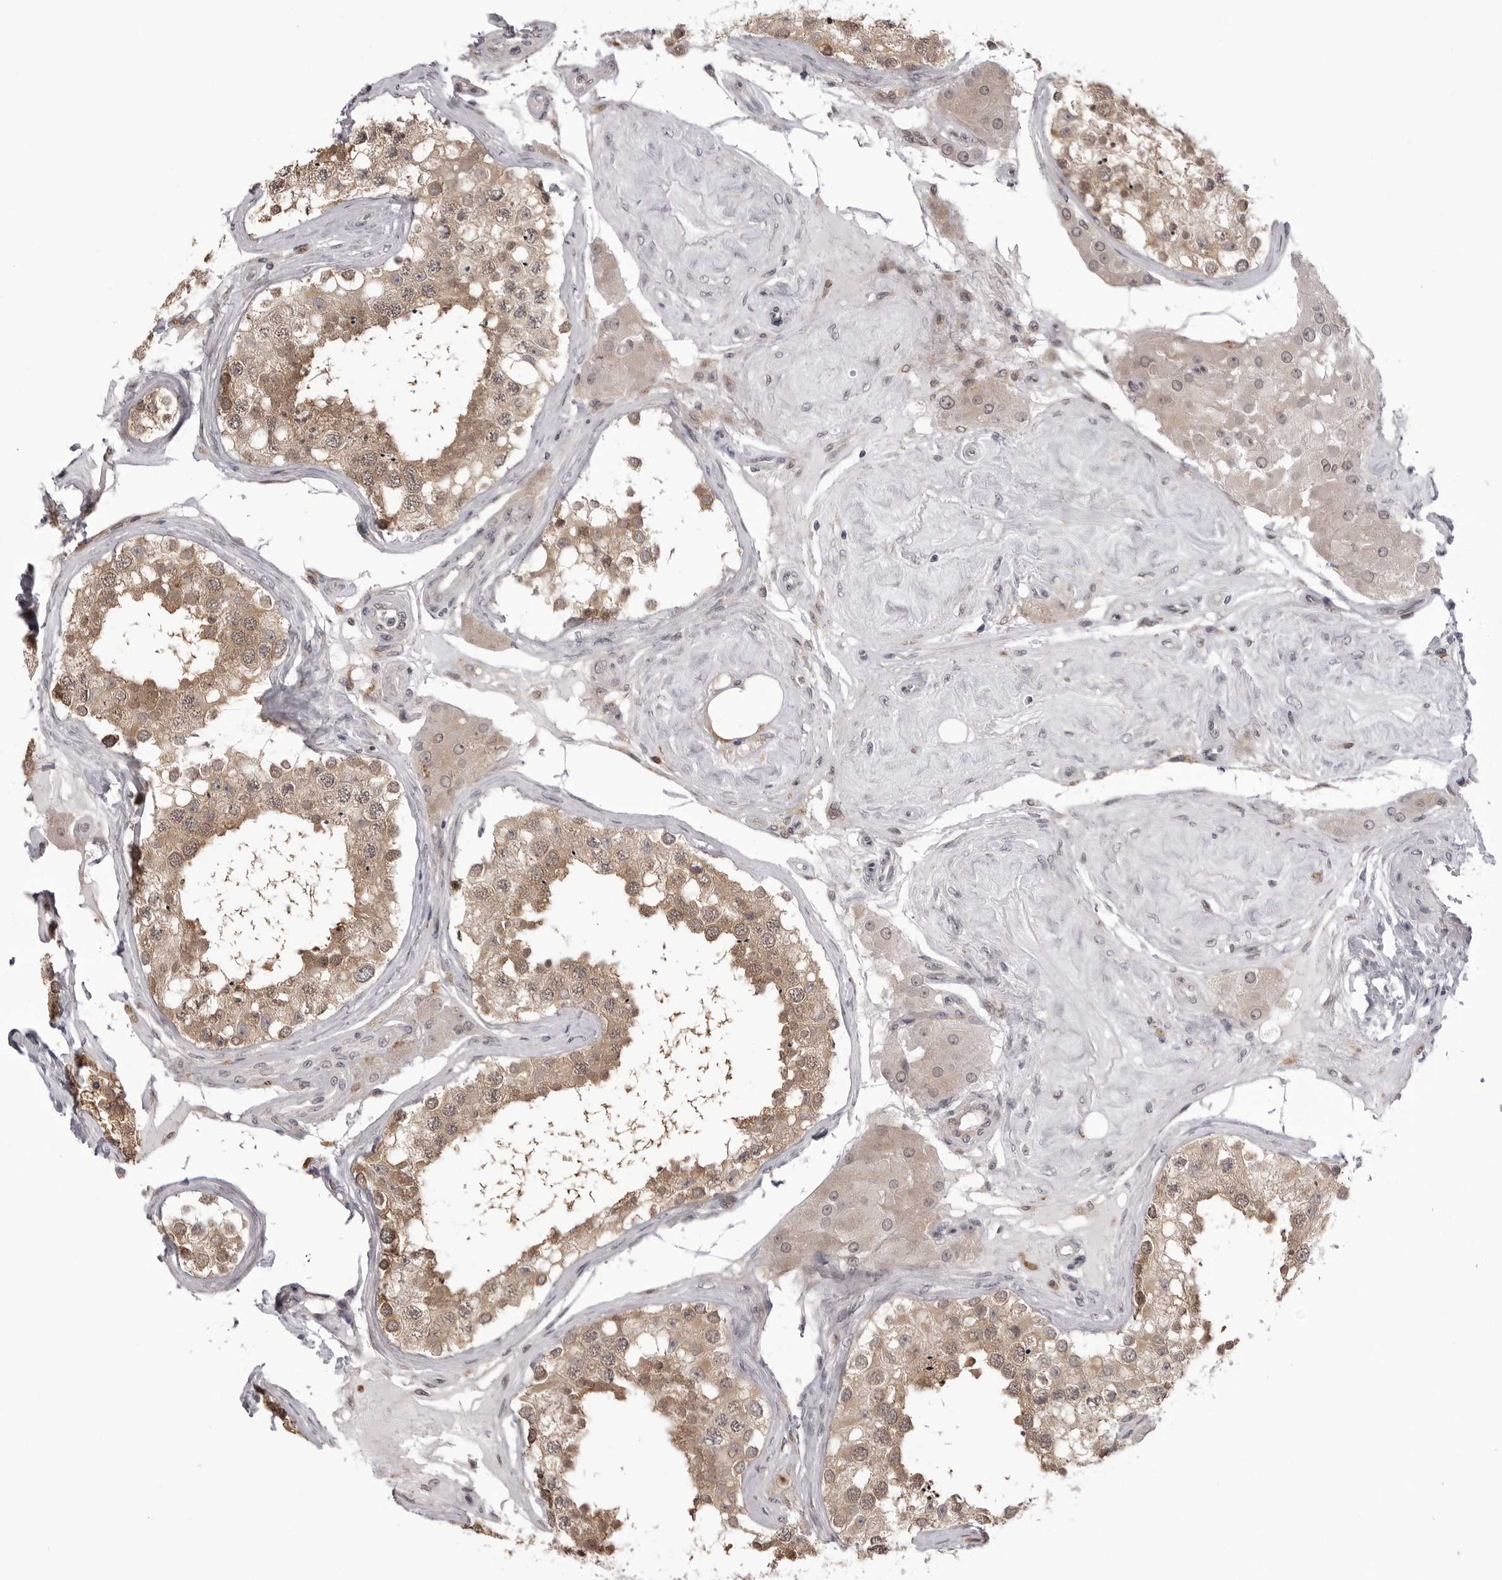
{"staining": {"intensity": "moderate", "quantity": ">75%", "location": "cytoplasmic/membranous"}, "tissue": "testis", "cell_type": "Cells in seminiferous ducts", "image_type": "normal", "snomed": [{"axis": "morphology", "description": "Normal tissue, NOS"}, {"axis": "topography", "description": "Testis"}], "caption": "This image displays benign testis stained with immunohistochemistry to label a protein in brown. The cytoplasmic/membranous of cells in seminiferous ducts show moderate positivity for the protein. Nuclei are counter-stained blue.", "gene": "PTK2B", "patient": {"sex": "male", "age": 68}}